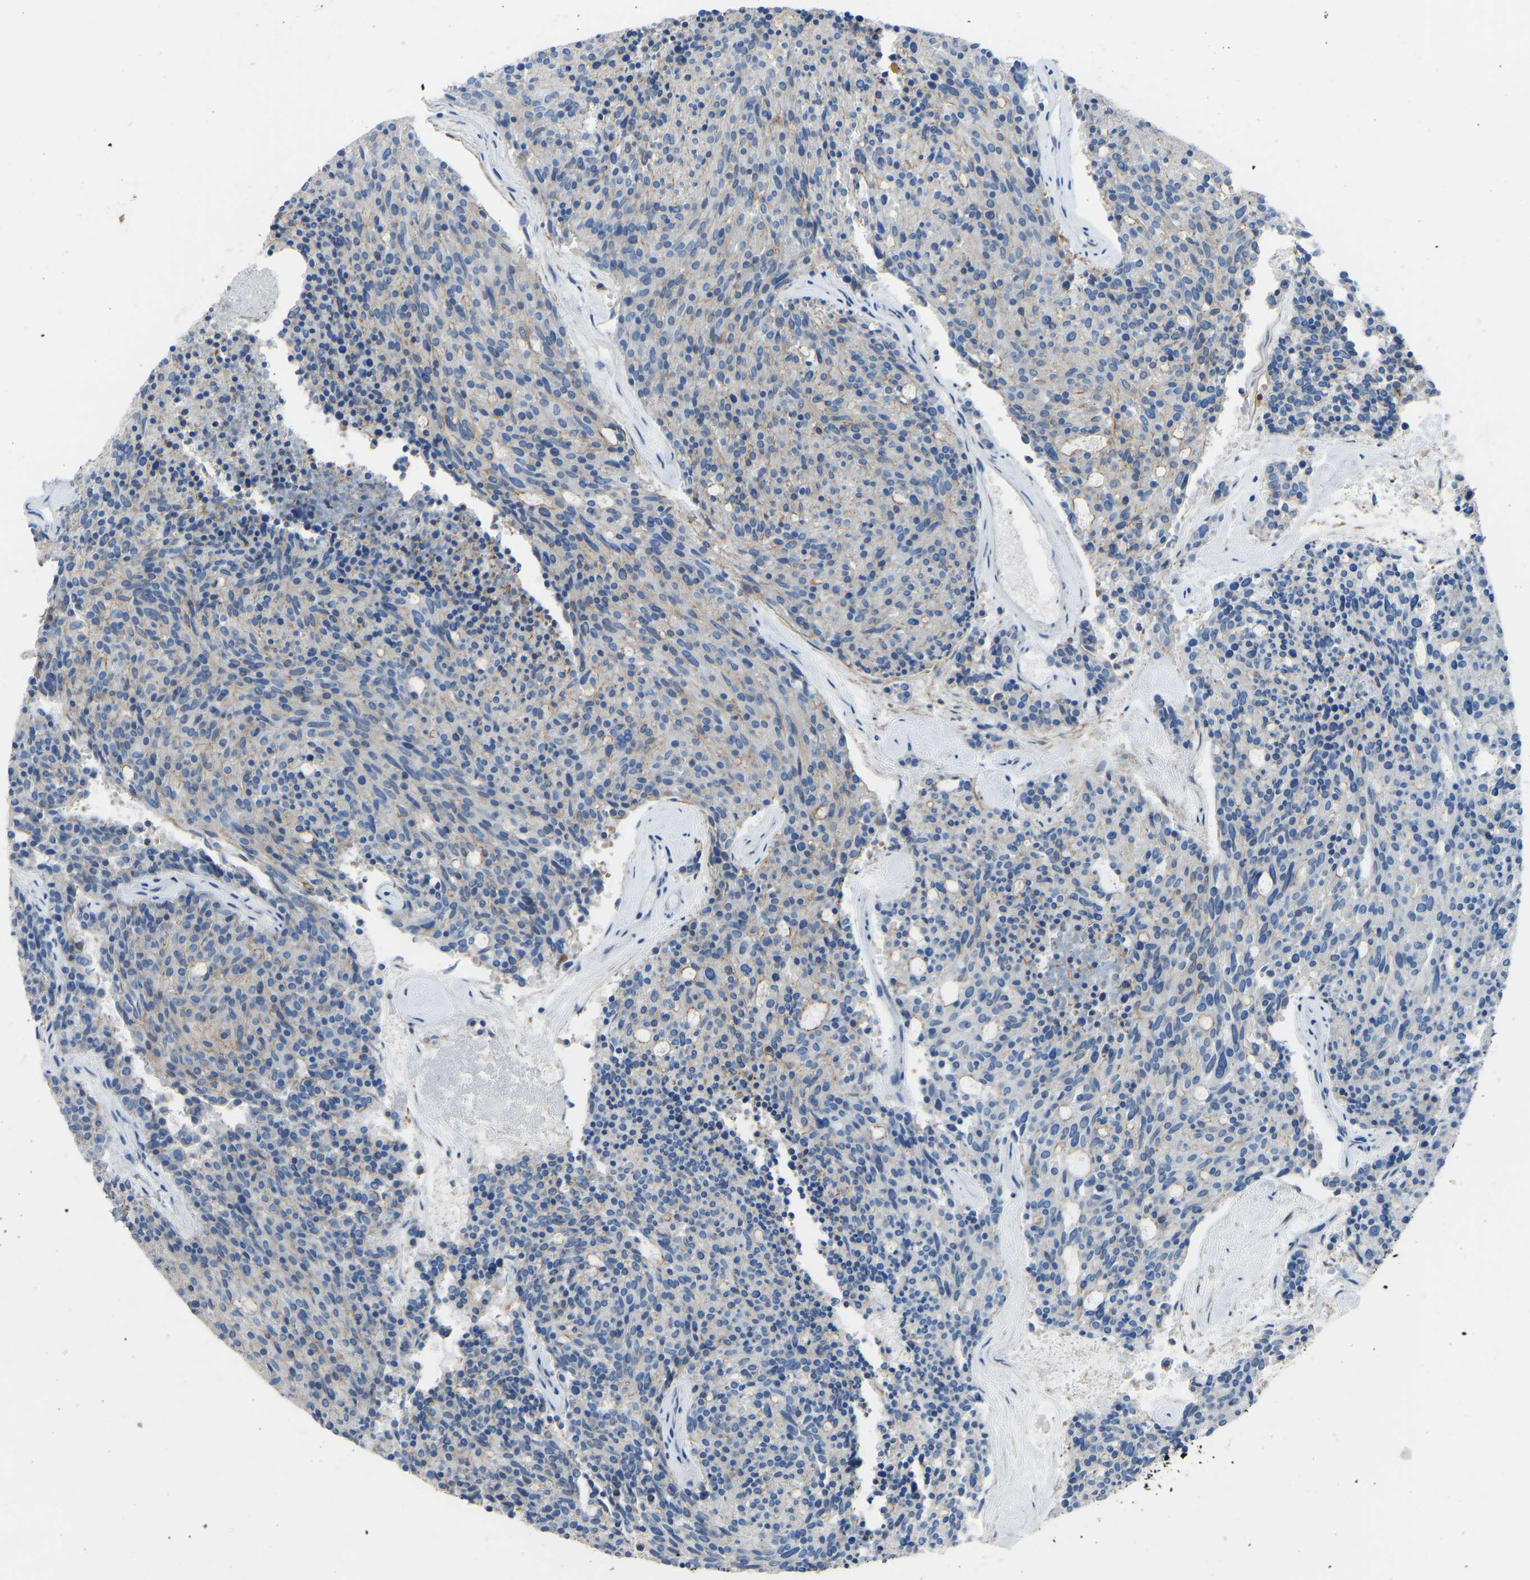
{"staining": {"intensity": "negative", "quantity": "none", "location": "none"}, "tissue": "carcinoid", "cell_type": "Tumor cells", "image_type": "cancer", "snomed": [{"axis": "morphology", "description": "Carcinoid, malignant, NOS"}, {"axis": "topography", "description": "Pancreas"}], "caption": "Tumor cells are negative for protein expression in human carcinoid.", "gene": "MYH10", "patient": {"sex": "female", "age": 54}}